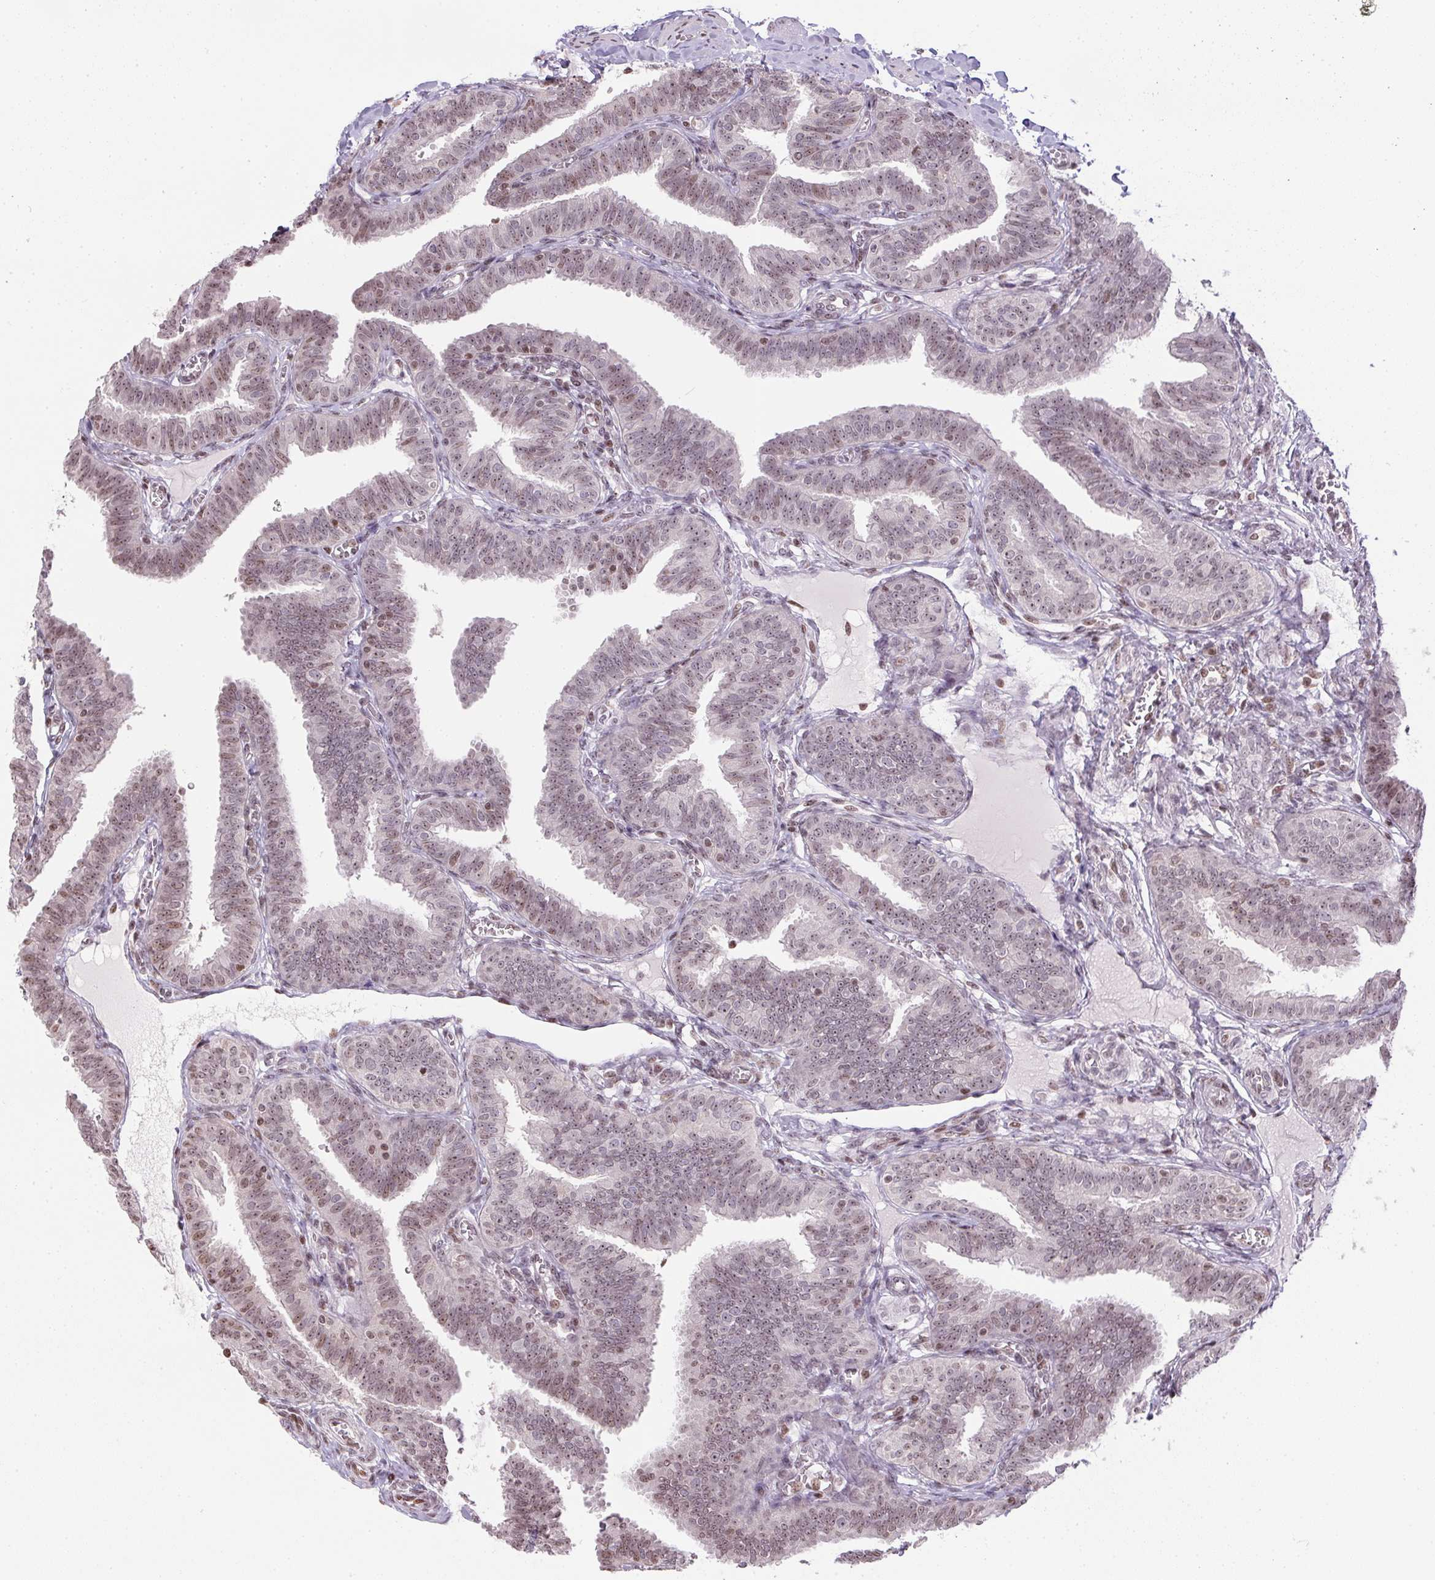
{"staining": {"intensity": "moderate", "quantity": ">75%", "location": "nuclear"}, "tissue": "fallopian tube", "cell_type": "Glandular cells", "image_type": "normal", "snomed": [{"axis": "morphology", "description": "Normal tissue, NOS"}, {"axis": "topography", "description": "Fallopian tube"}], "caption": "Protein expression analysis of normal human fallopian tube reveals moderate nuclear staining in about >75% of glandular cells. (DAB = brown stain, brightfield microscopy at high magnification).", "gene": "RNF181", "patient": {"sex": "female", "age": 25}}